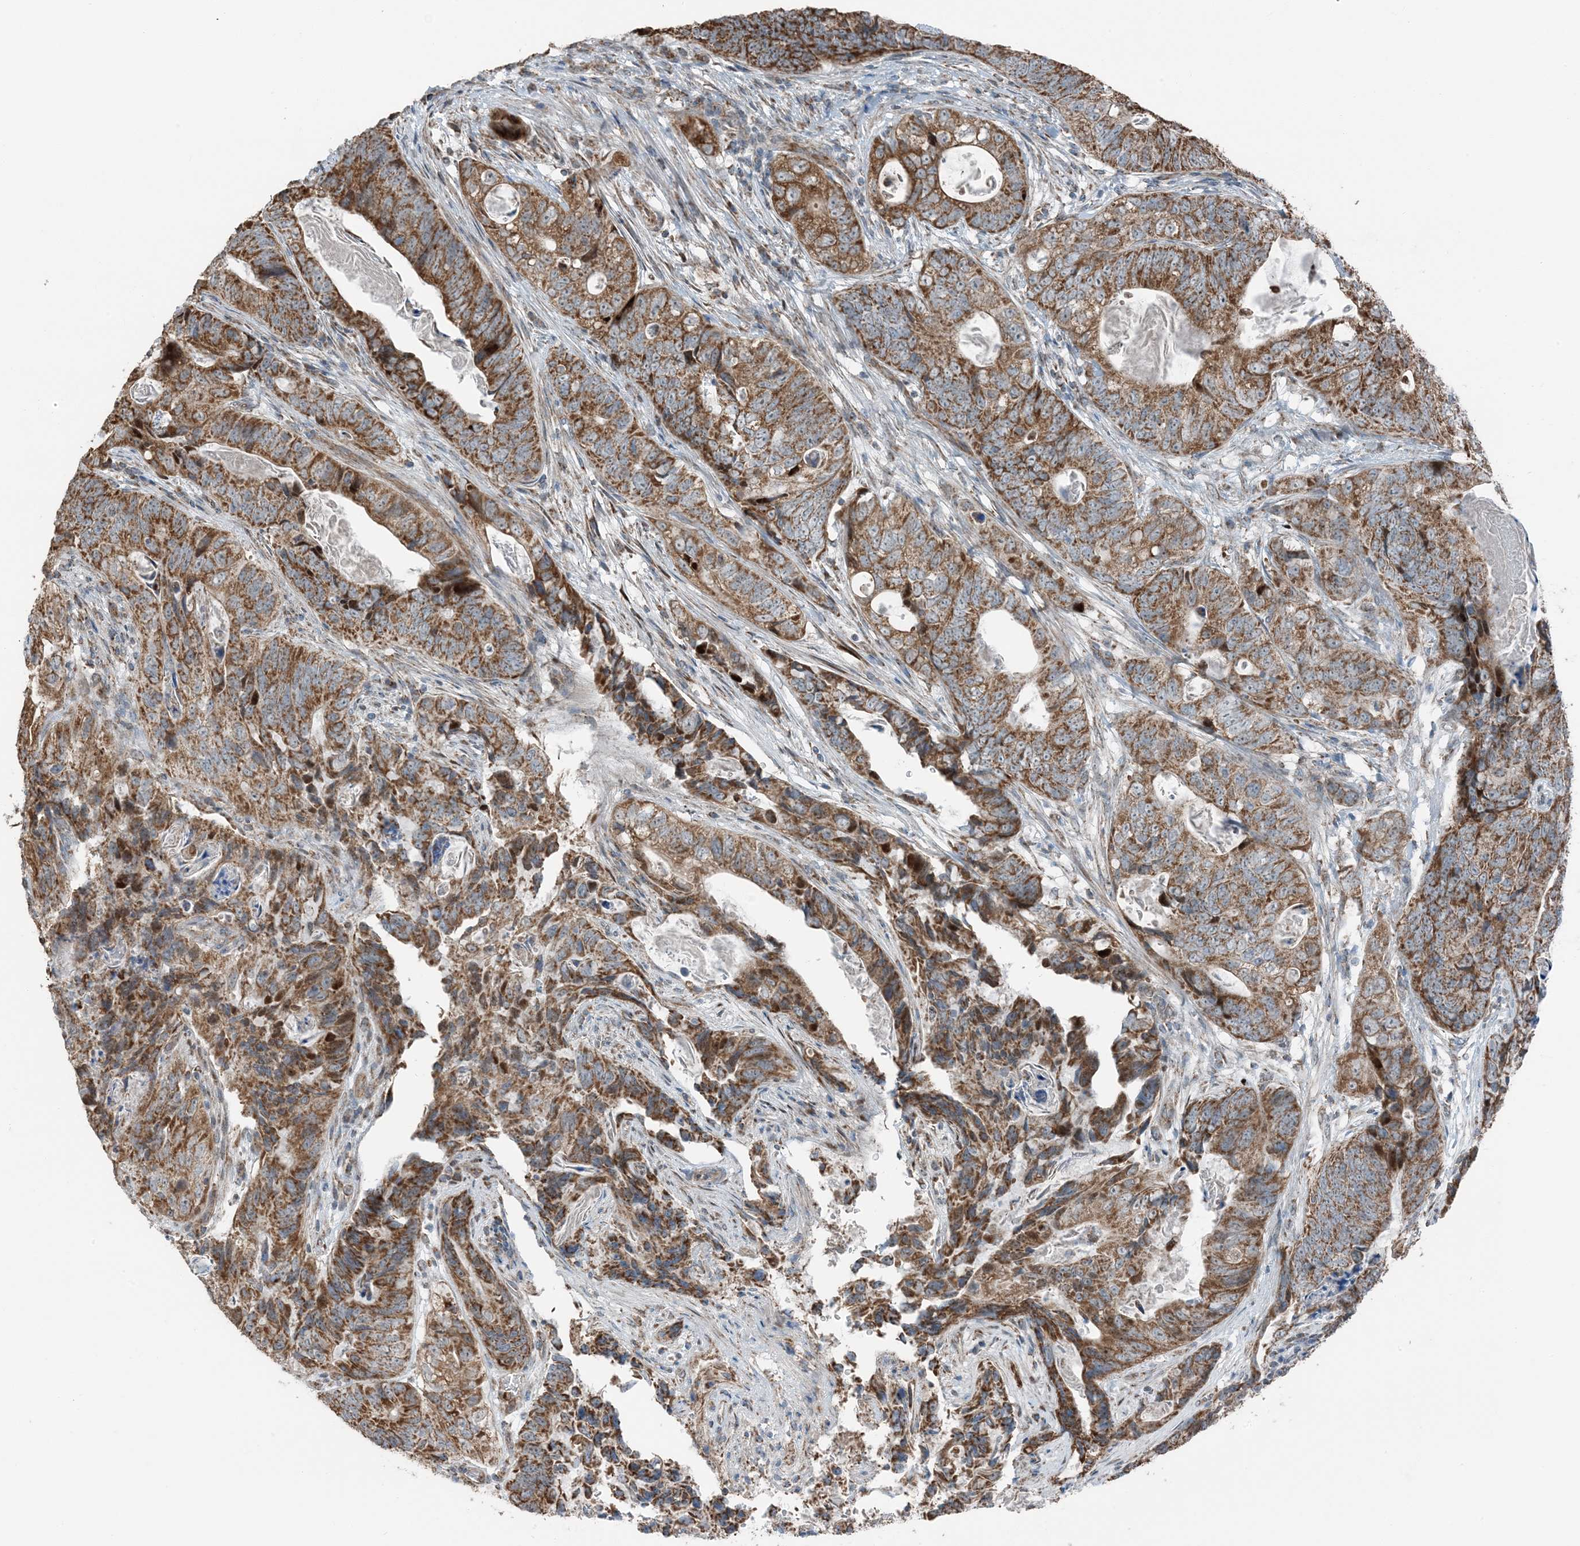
{"staining": {"intensity": "moderate", "quantity": ">75%", "location": "cytoplasmic/membranous"}, "tissue": "stomach cancer", "cell_type": "Tumor cells", "image_type": "cancer", "snomed": [{"axis": "morphology", "description": "Normal tissue, NOS"}, {"axis": "morphology", "description": "Adenocarcinoma, NOS"}, {"axis": "topography", "description": "Stomach"}], "caption": "Immunohistochemistry histopathology image of neoplastic tissue: adenocarcinoma (stomach) stained using immunohistochemistry (IHC) demonstrates medium levels of moderate protein expression localized specifically in the cytoplasmic/membranous of tumor cells, appearing as a cytoplasmic/membranous brown color.", "gene": "PILRB", "patient": {"sex": "female", "age": 89}}